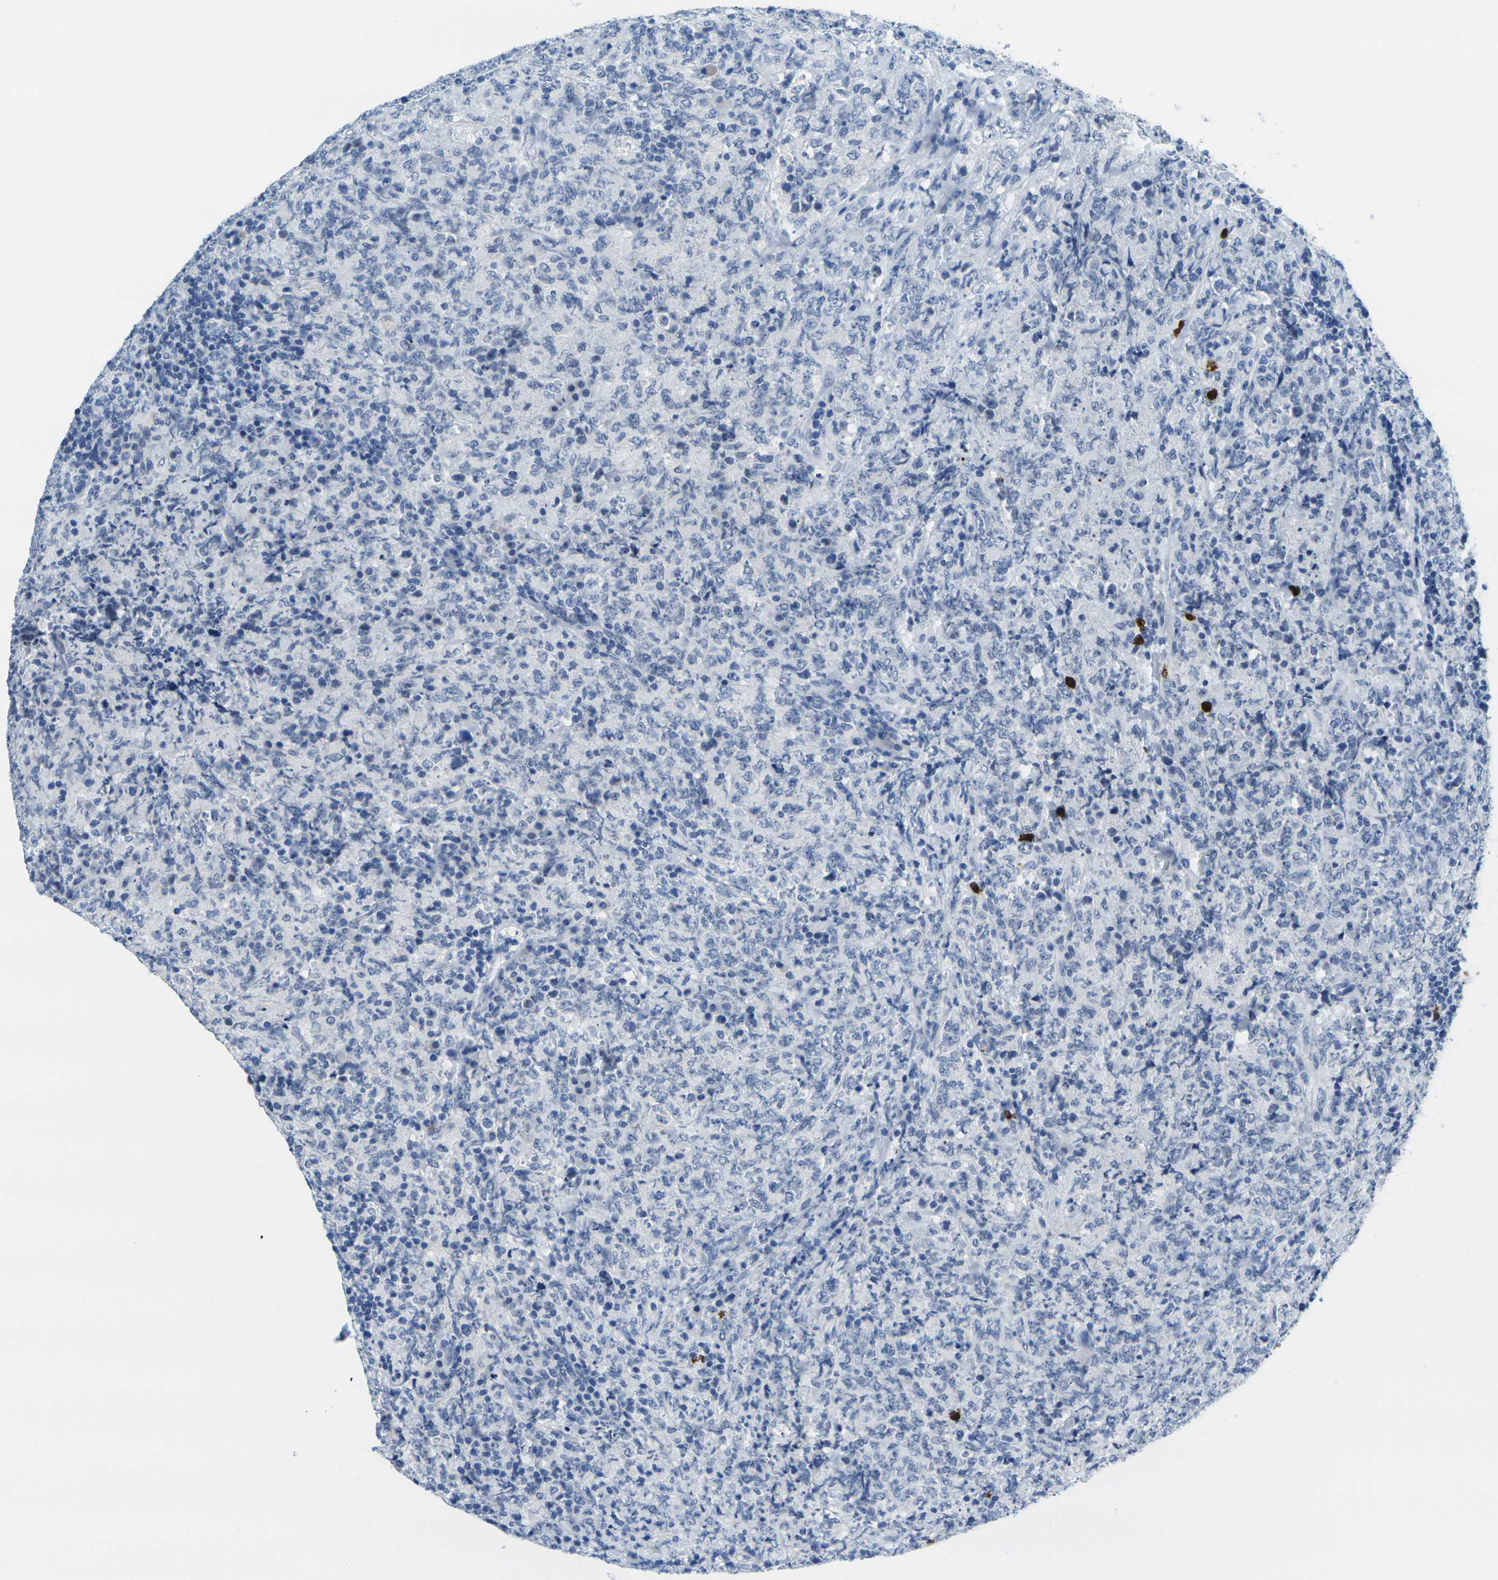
{"staining": {"intensity": "negative", "quantity": "none", "location": "none"}, "tissue": "lymphoma", "cell_type": "Tumor cells", "image_type": "cancer", "snomed": [{"axis": "morphology", "description": "Malignant lymphoma, non-Hodgkin's type, High grade"}, {"axis": "topography", "description": "Tonsil"}], "caption": "A photomicrograph of high-grade malignant lymphoma, non-Hodgkin's type stained for a protein reveals no brown staining in tumor cells.", "gene": "GPR15", "patient": {"sex": "female", "age": 36}}